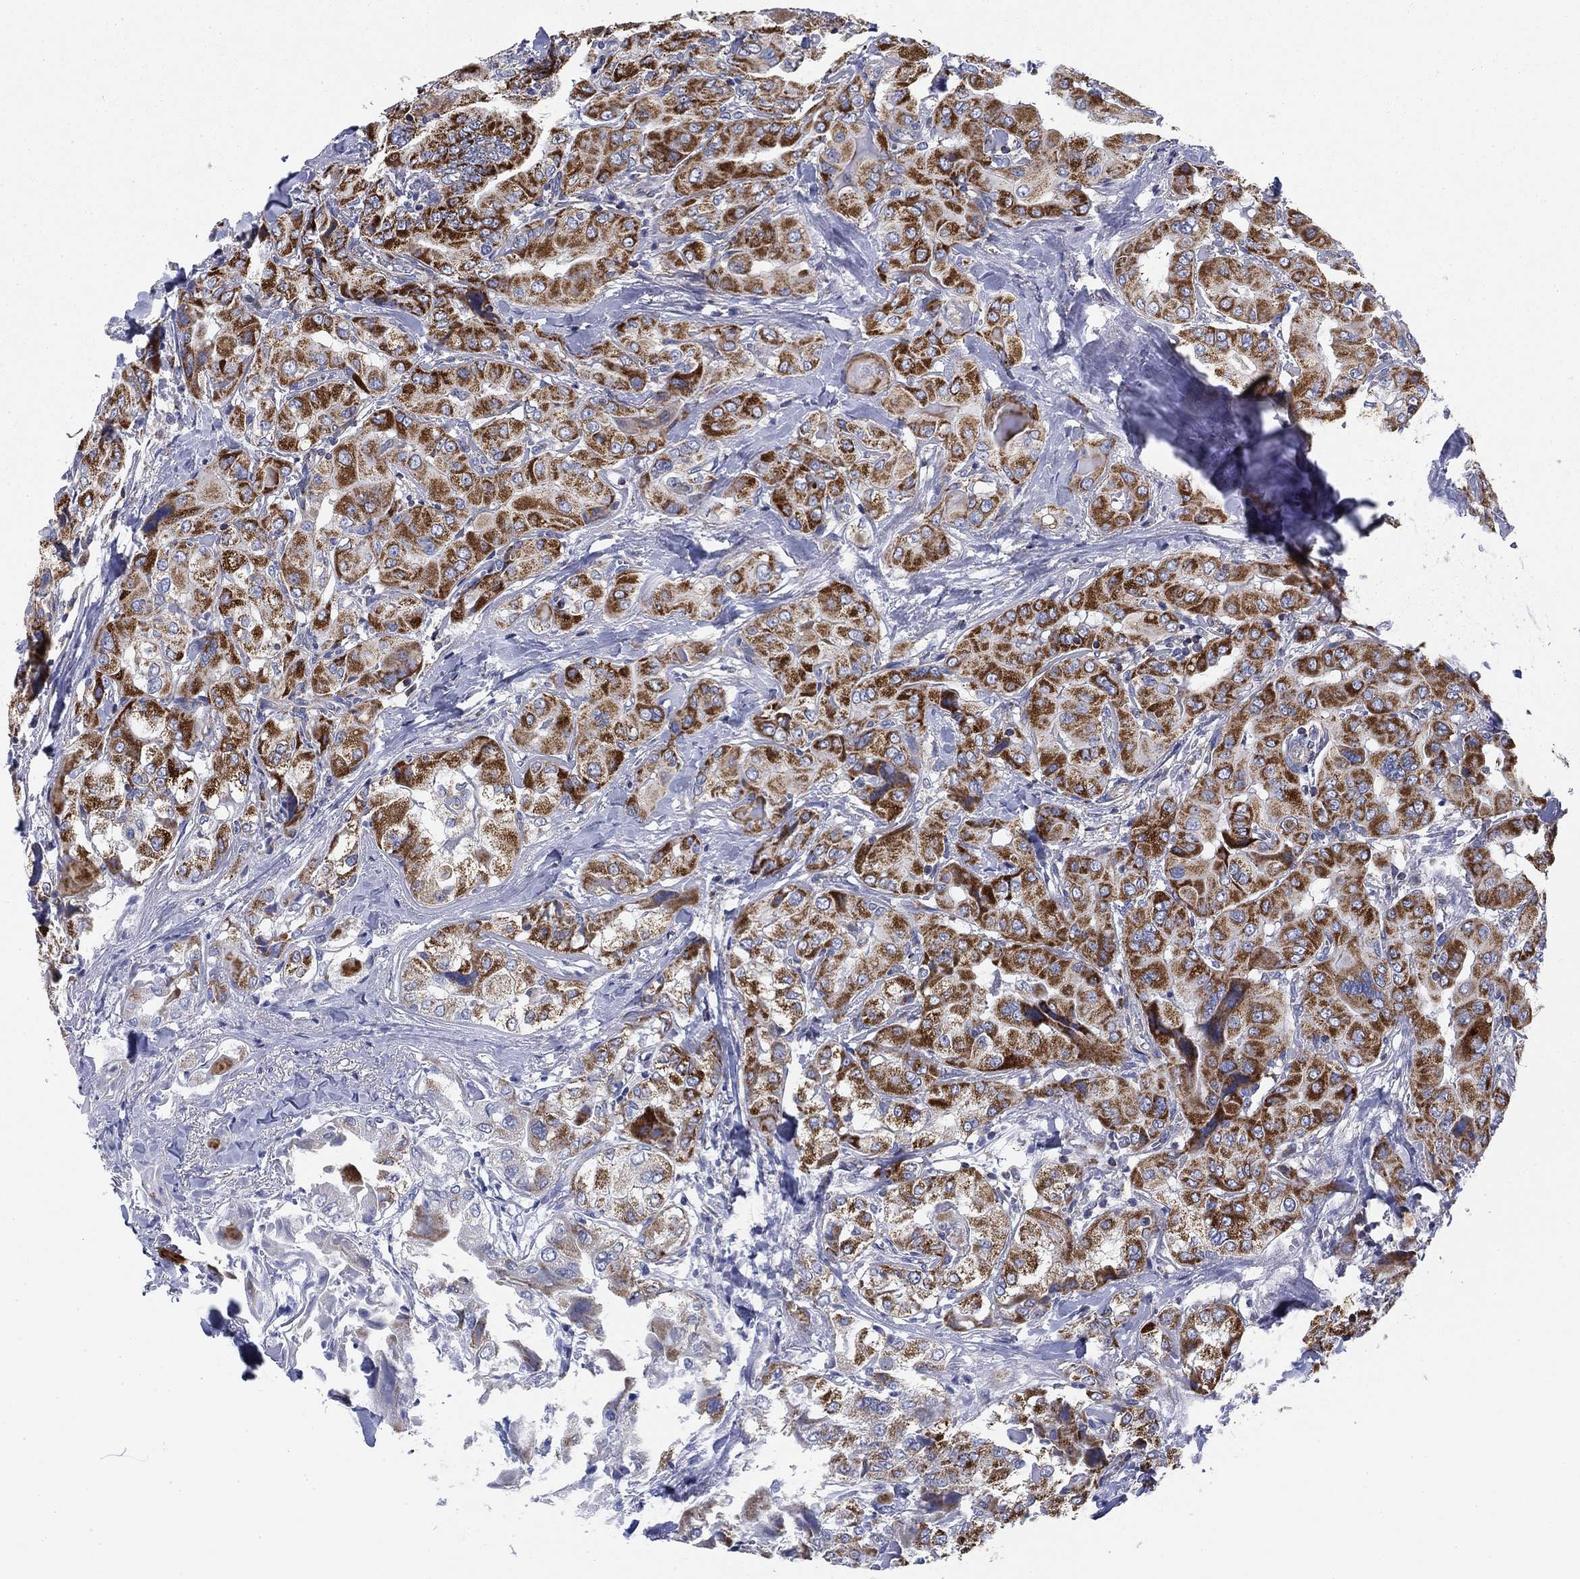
{"staining": {"intensity": "strong", "quantity": ">75%", "location": "cytoplasmic/membranous"}, "tissue": "thyroid cancer", "cell_type": "Tumor cells", "image_type": "cancer", "snomed": [{"axis": "morphology", "description": "Normal tissue, NOS"}, {"axis": "morphology", "description": "Papillary adenocarcinoma, NOS"}, {"axis": "topography", "description": "Thyroid gland"}], "caption": "The image shows immunohistochemical staining of thyroid cancer. There is strong cytoplasmic/membranous staining is present in approximately >75% of tumor cells. (Brightfield microscopy of DAB IHC at high magnification).", "gene": "NACAD", "patient": {"sex": "female", "age": 66}}